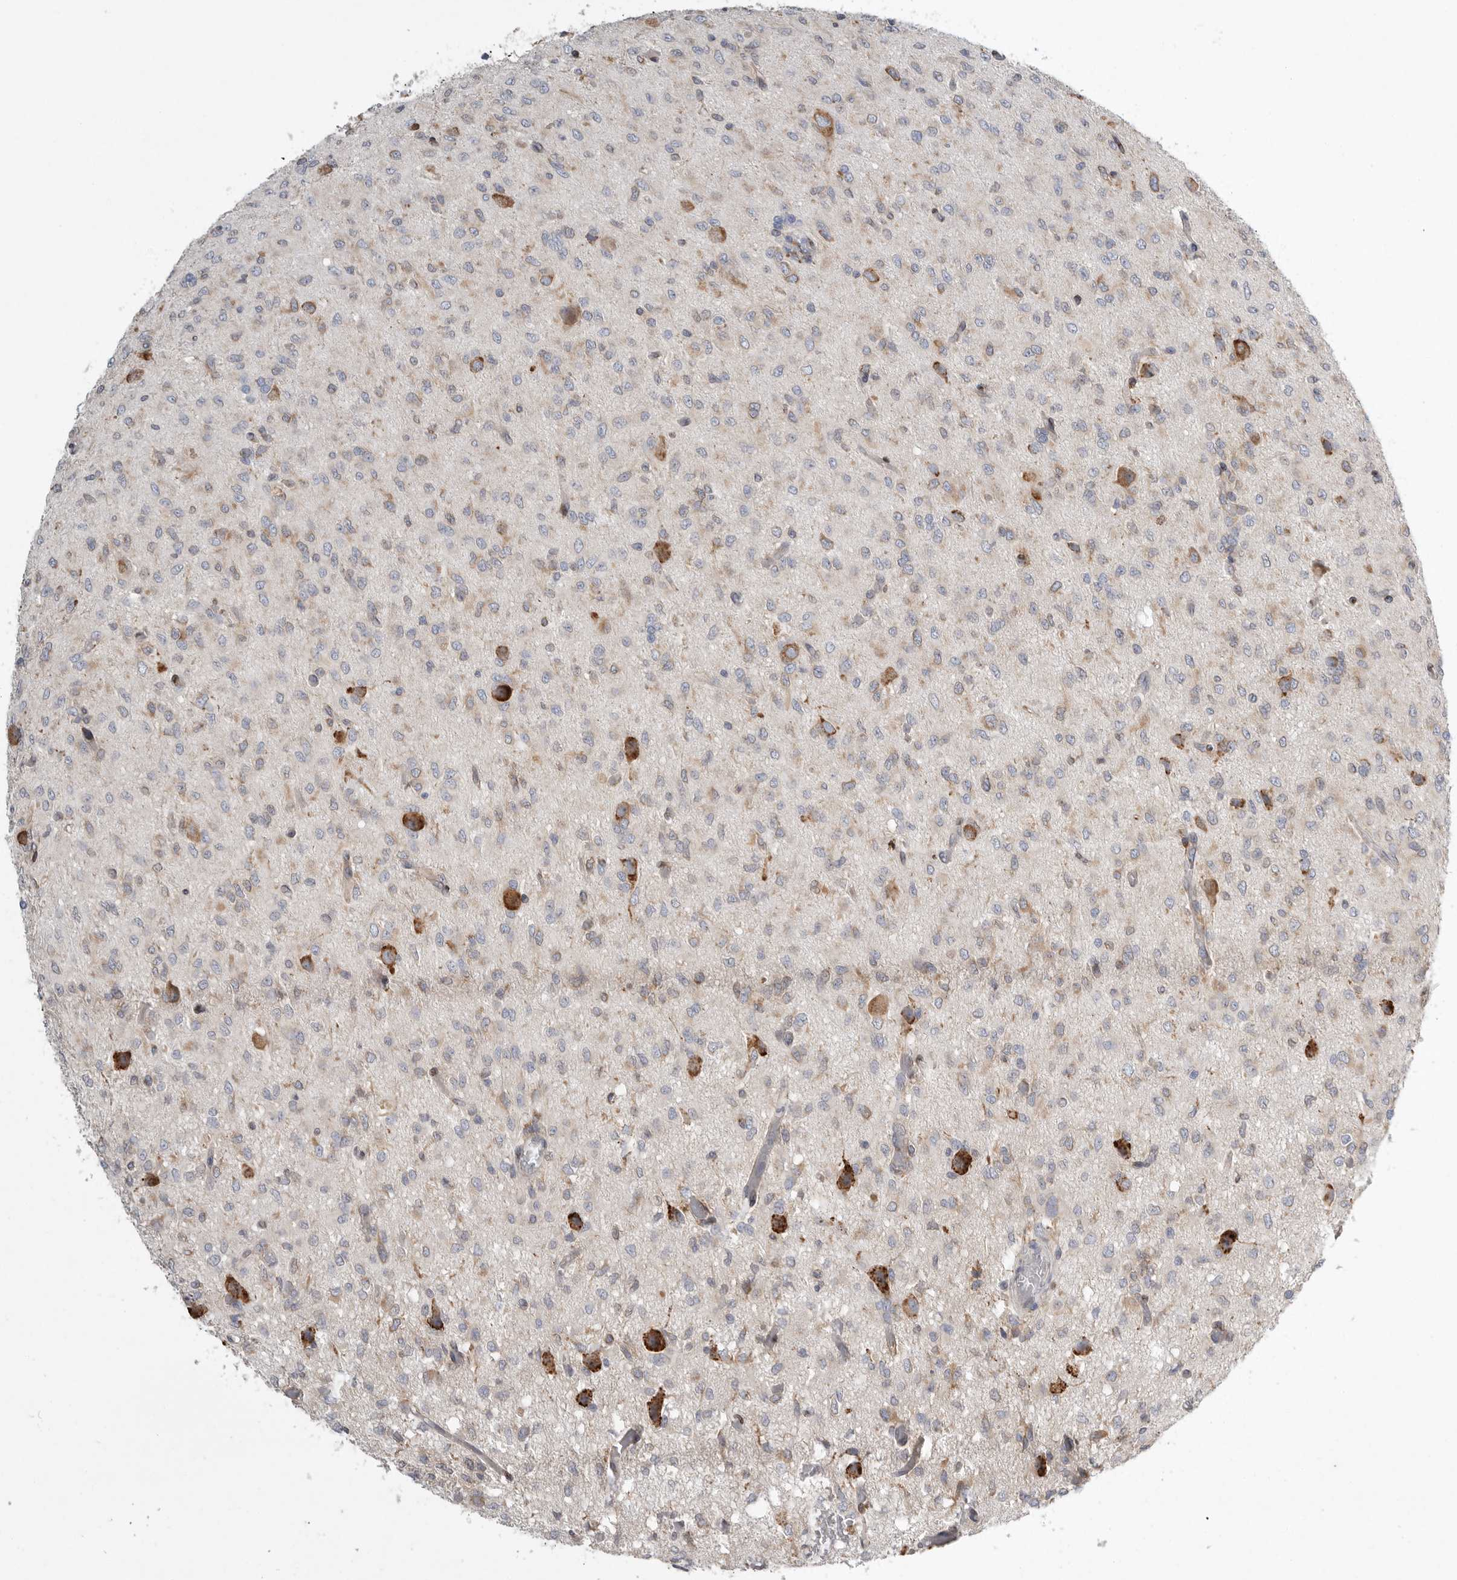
{"staining": {"intensity": "weak", "quantity": "<25%", "location": "cytoplasmic/membranous"}, "tissue": "glioma", "cell_type": "Tumor cells", "image_type": "cancer", "snomed": [{"axis": "morphology", "description": "Glioma, malignant, High grade"}, {"axis": "topography", "description": "Brain"}], "caption": "Glioma was stained to show a protein in brown. There is no significant expression in tumor cells. (DAB IHC visualized using brightfield microscopy, high magnification).", "gene": "GANAB", "patient": {"sex": "female", "age": 59}}